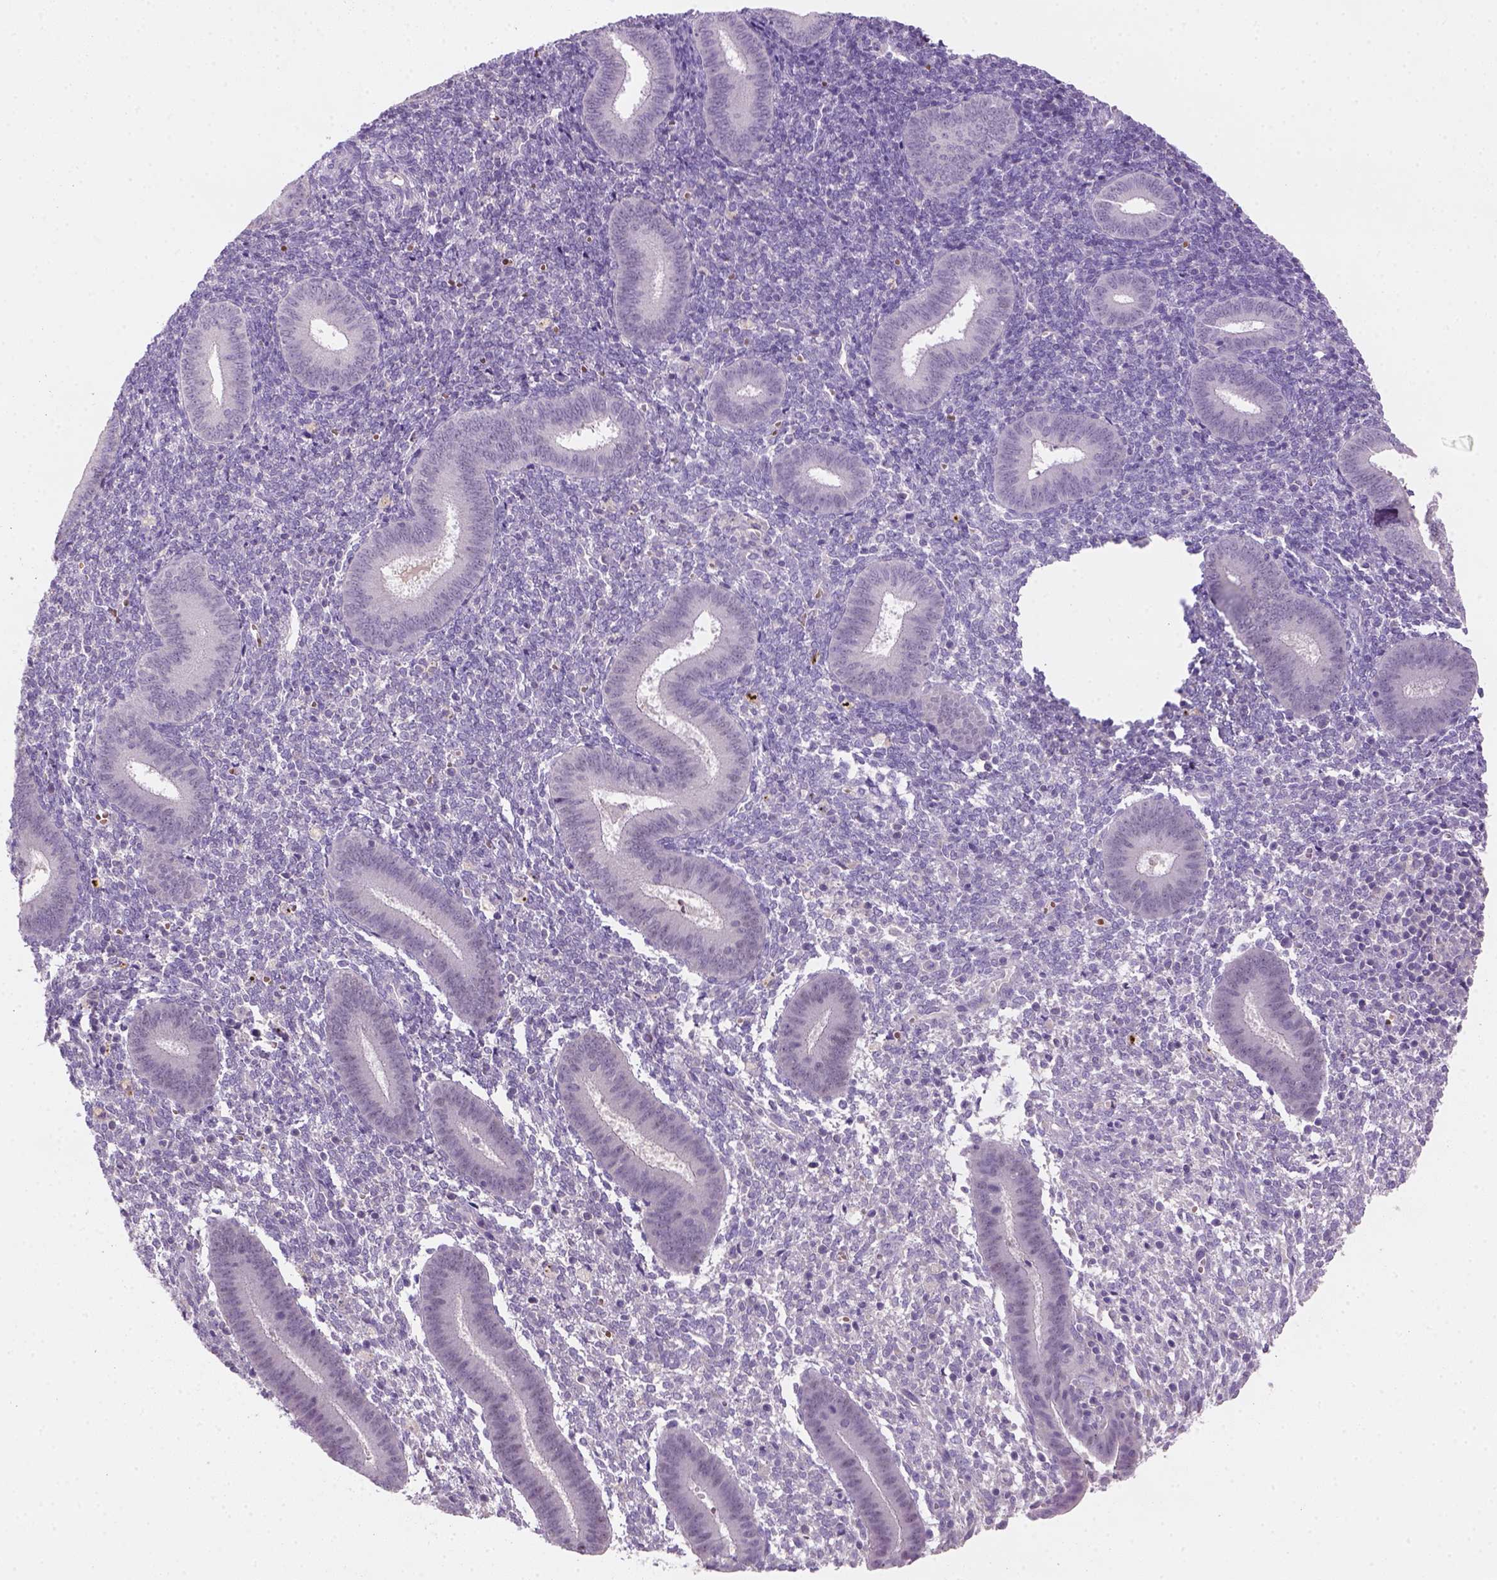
{"staining": {"intensity": "negative", "quantity": "none", "location": "none"}, "tissue": "endometrium", "cell_type": "Cells in endometrial stroma", "image_type": "normal", "snomed": [{"axis": "morphology", "description": "Normal tissue, NOS"}, {"axis": "topography", "description": "Endometrium"}], "caption": "A high-resolution image shows immunohistochemistry staining of unremarkable endometrium, which exhibits no significant expression in cells in endometrial stroma.", "gene": "ZMAT4", "patient": {"sex": "female", "age": 25}}